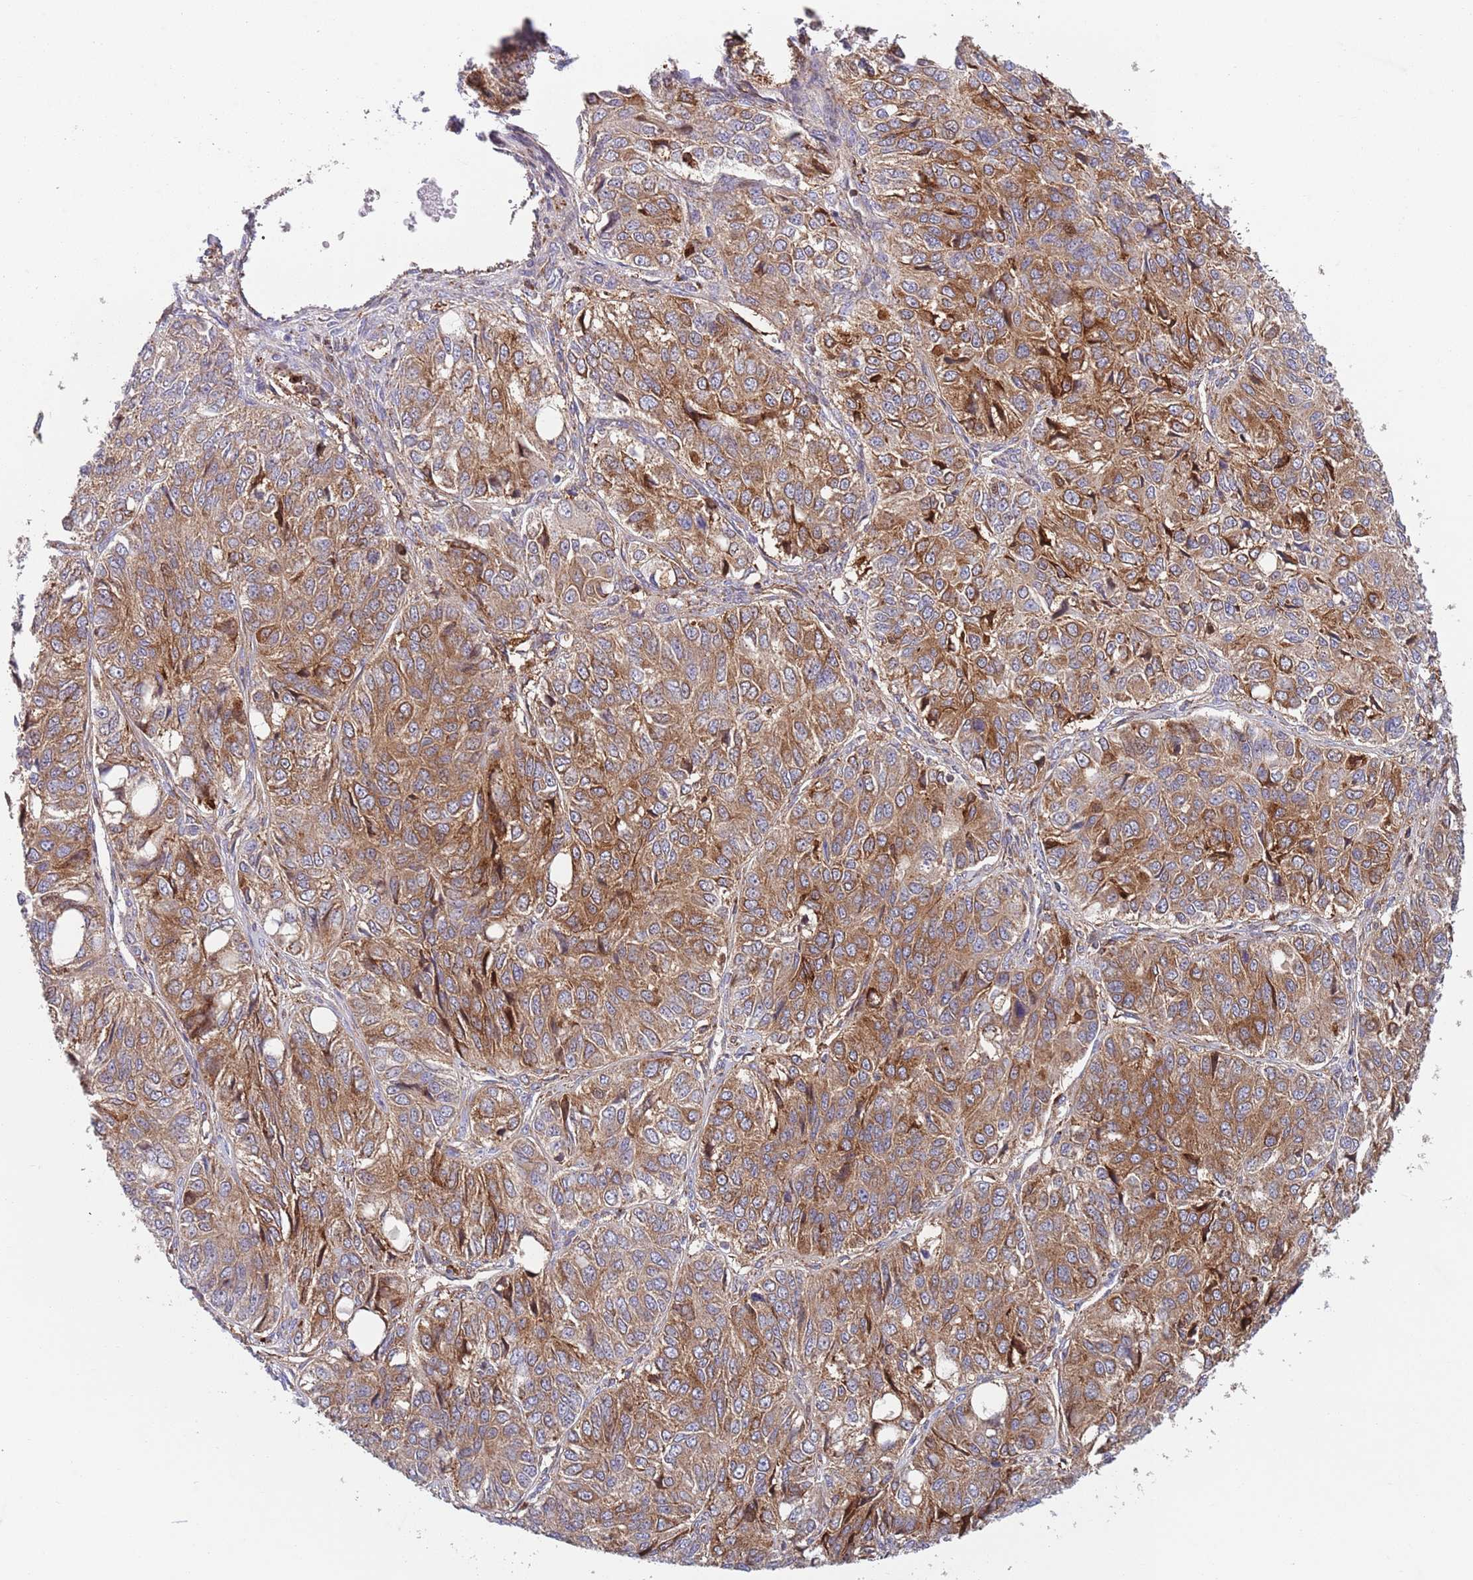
{"staining": {"intensity": "moderate", "quantity": ">75%", "location": "cytoplasmic/membranous"}, "tissue": "ovarian cancer", "cell_type": "Tumor cells", "image_type": "cancer", "snomed": [{"axis": "morphology", "description": "Carcinoma, endometroid"}, {"axis": "topography", "description": "Ovary"}], "caption": "Ovarian cancer was stained to show a protein in brown. There is medium levels of moderate cytoplasmic/membranous expression in about >75% of tumor cells.", "gene": "ZMYM5", "patient": {"sex": "female", "age": 51}}